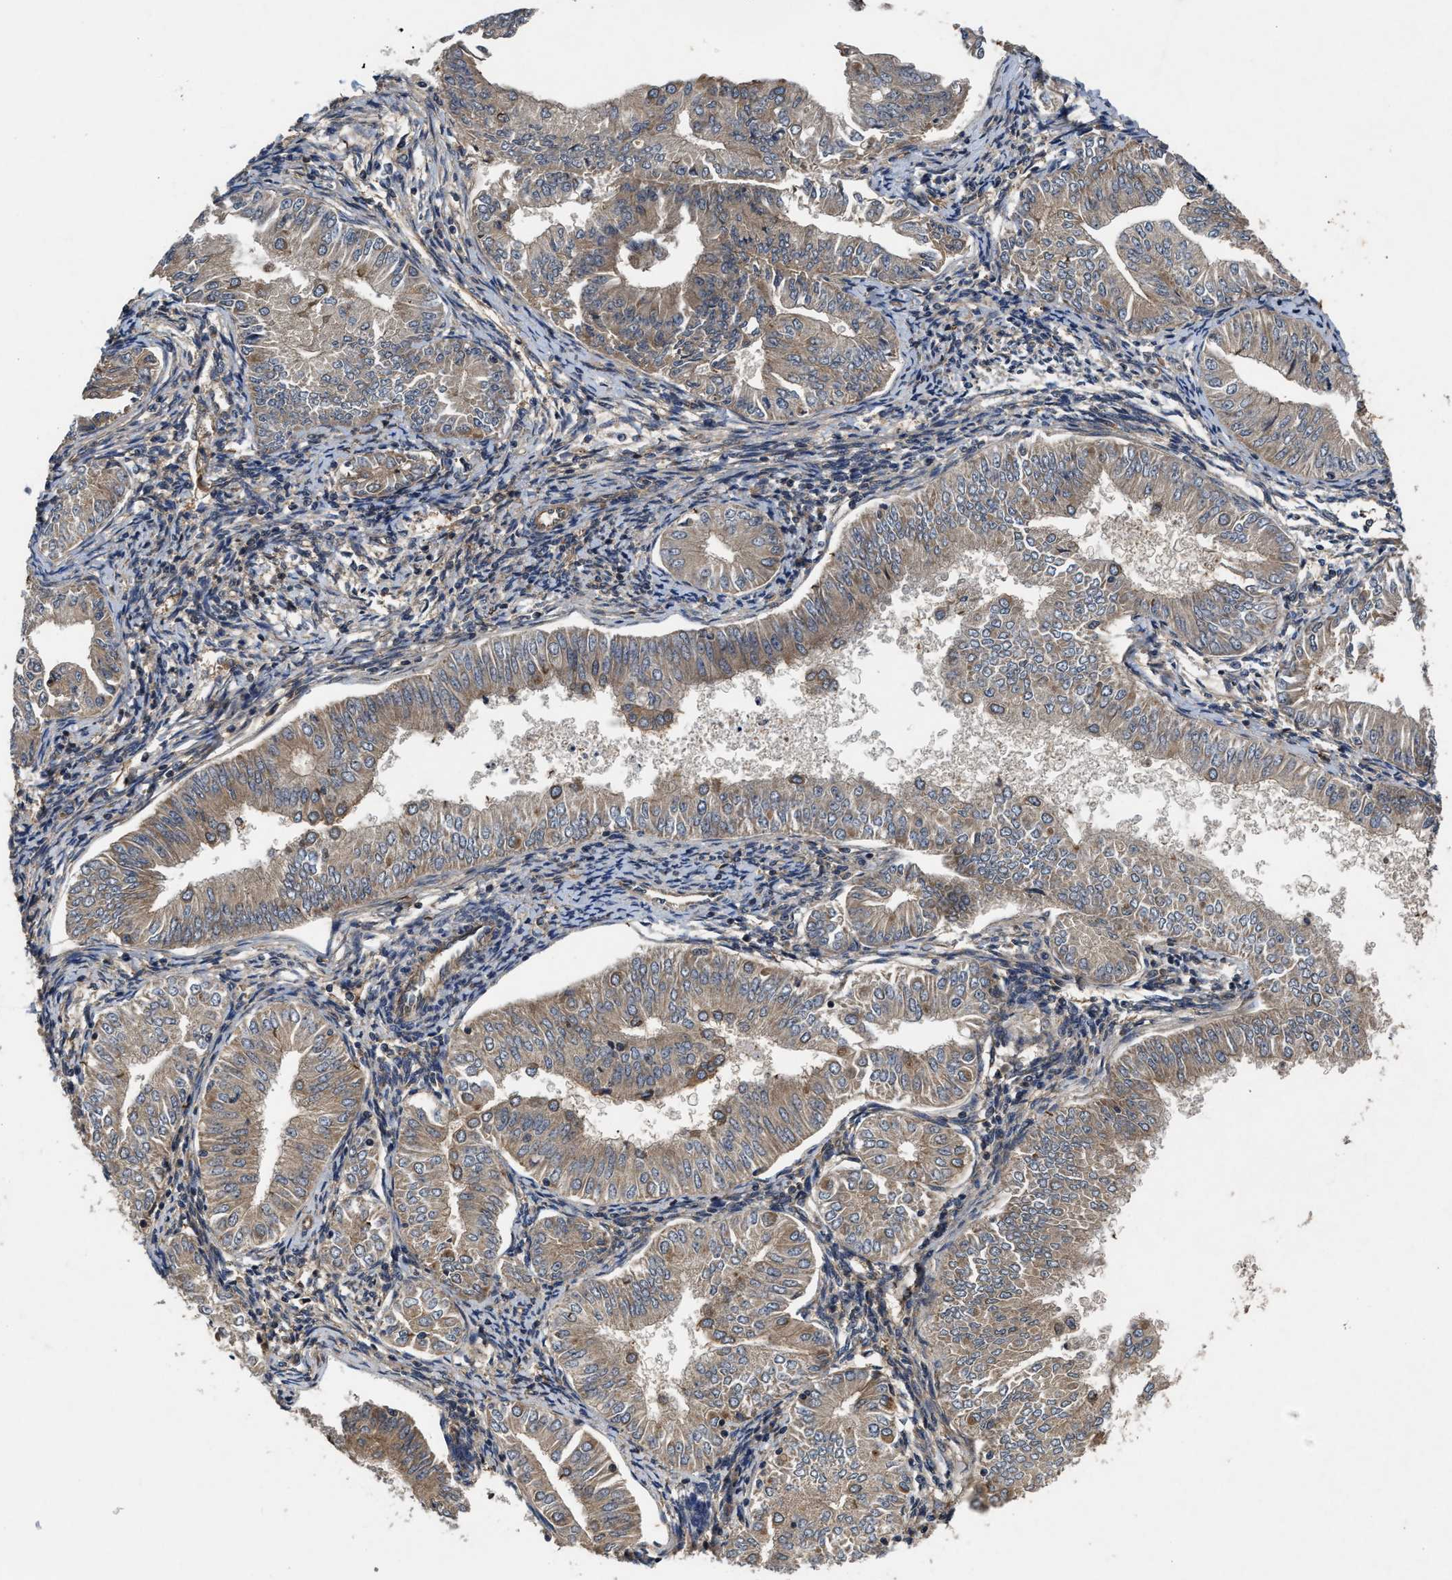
{"staining": {"intensity": "moderate", "quantity": ">75%", "location": "cytoplasmic/membranous"}, "tissue": "endometrial cancer", "cell_type": "Tumor cells", "image_type": "cancer", "snomed": [{"axis": "morphology", "description": "Normal tissue, NOS"}, {"axis": "morphology", "description": "Adenocarcinoma, NOS"}, {"axis": "topography", "description": "Endometrium"}], "caption": "About >75% of tumor cells in endometrial cancer (adenocarcinoma) reveal moderate cytoplasmic/membranous protein expression as visualized by brown immunohistochemical staining.", "gene": "EFNA4", "patient": {"sex": "female", "age": 53}}